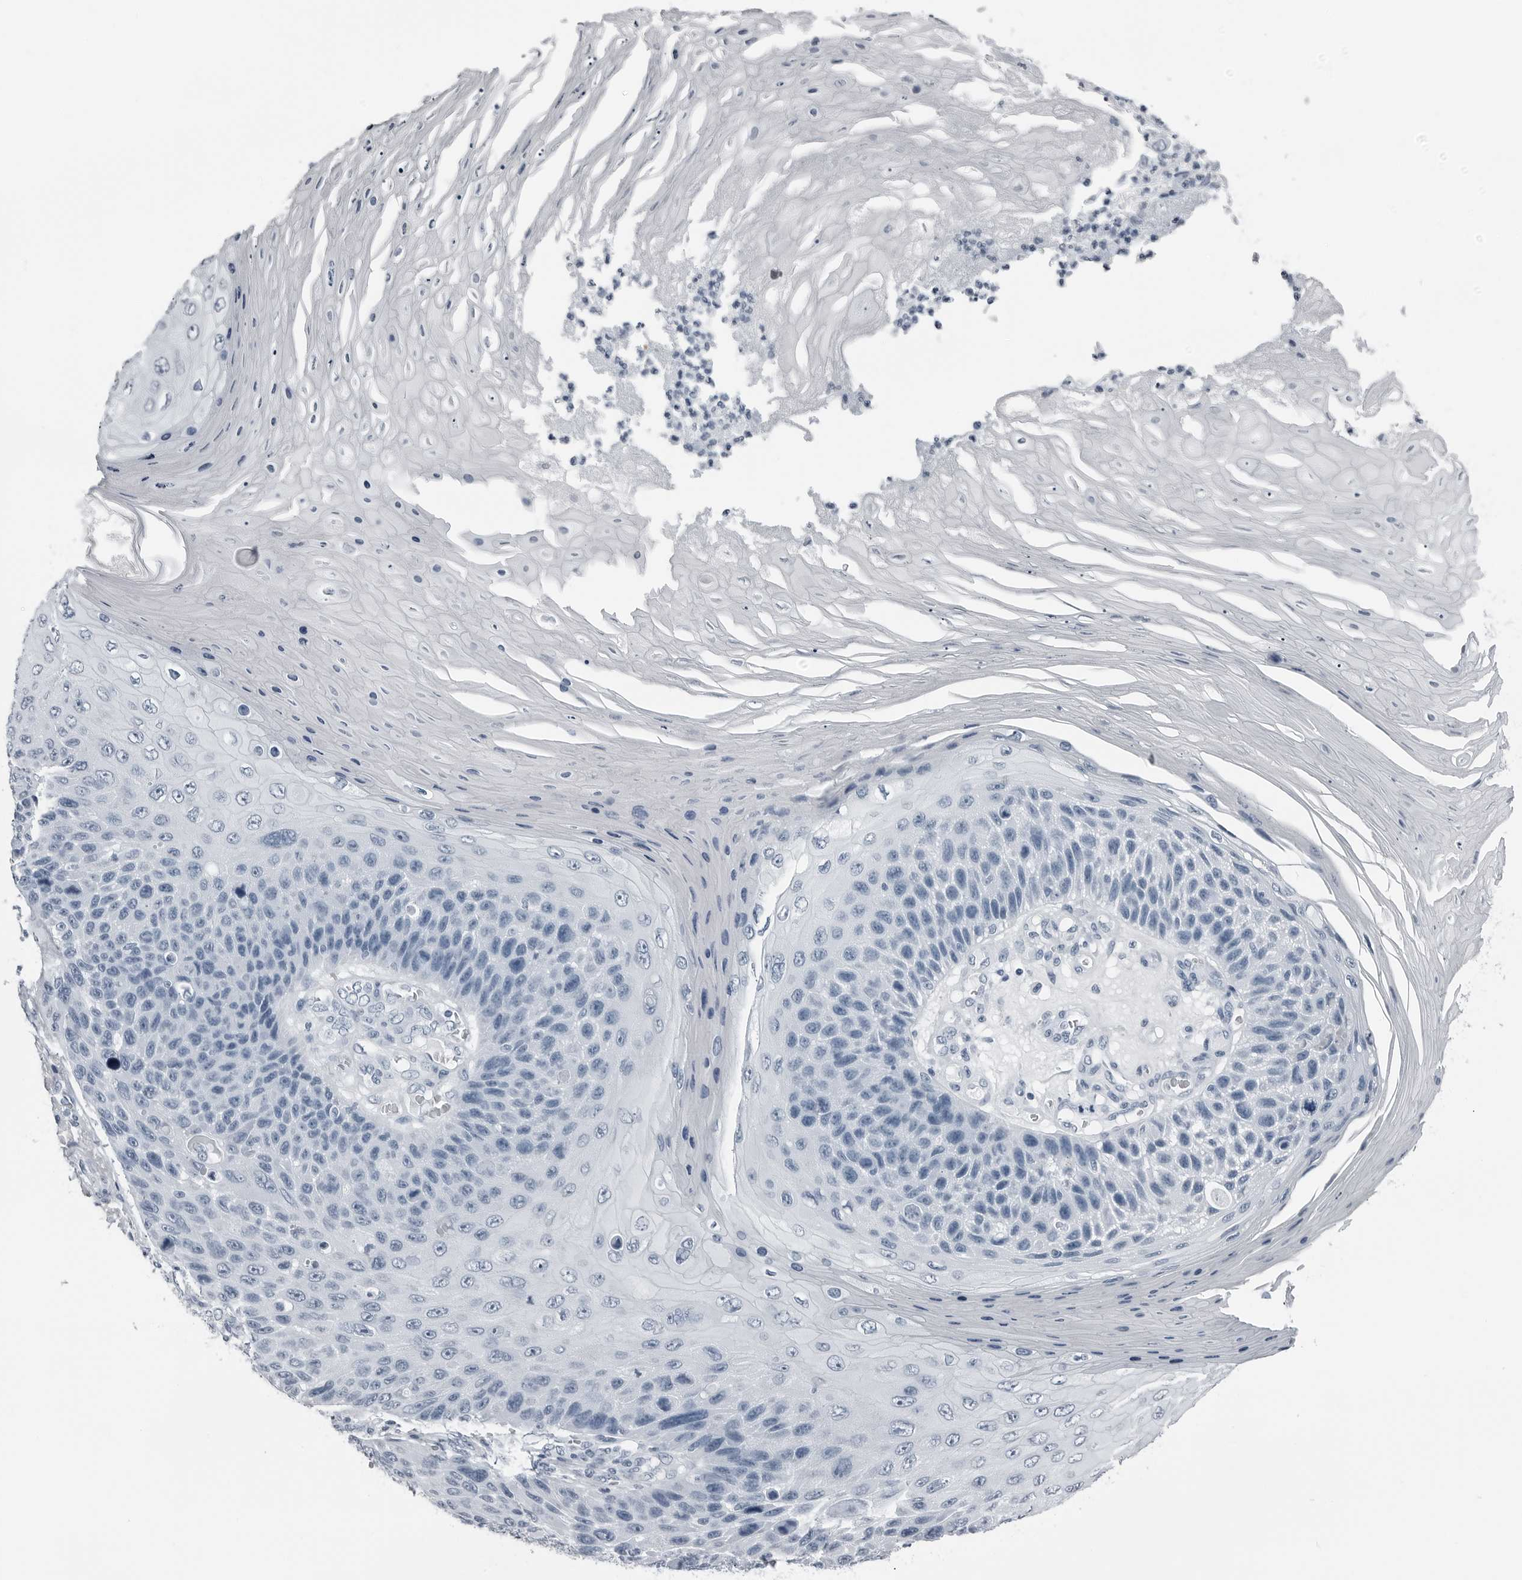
{"staining": {"intensity": "negative", "quantity": "none", "location": "none"}, "tissue": "skin cancer", "cell_type": "Tumor cells", "image_type": "cancer", "snomed": [{"axis": "morphology", "description": "Squamous cell carcinoma, NOS"}, {"axis": "topography", "description": "Skin"}], "caption": "High magnification brightfield microscopy of skin squamous cell carcinoma stained with DAB (3,3'-diaminobenzidine) (brown) and counterstained with hematoxylin (blue): tumor cells show no significant staining.", "gene": "SPINK1", "patient": {"sex": "female", "age": 88}}